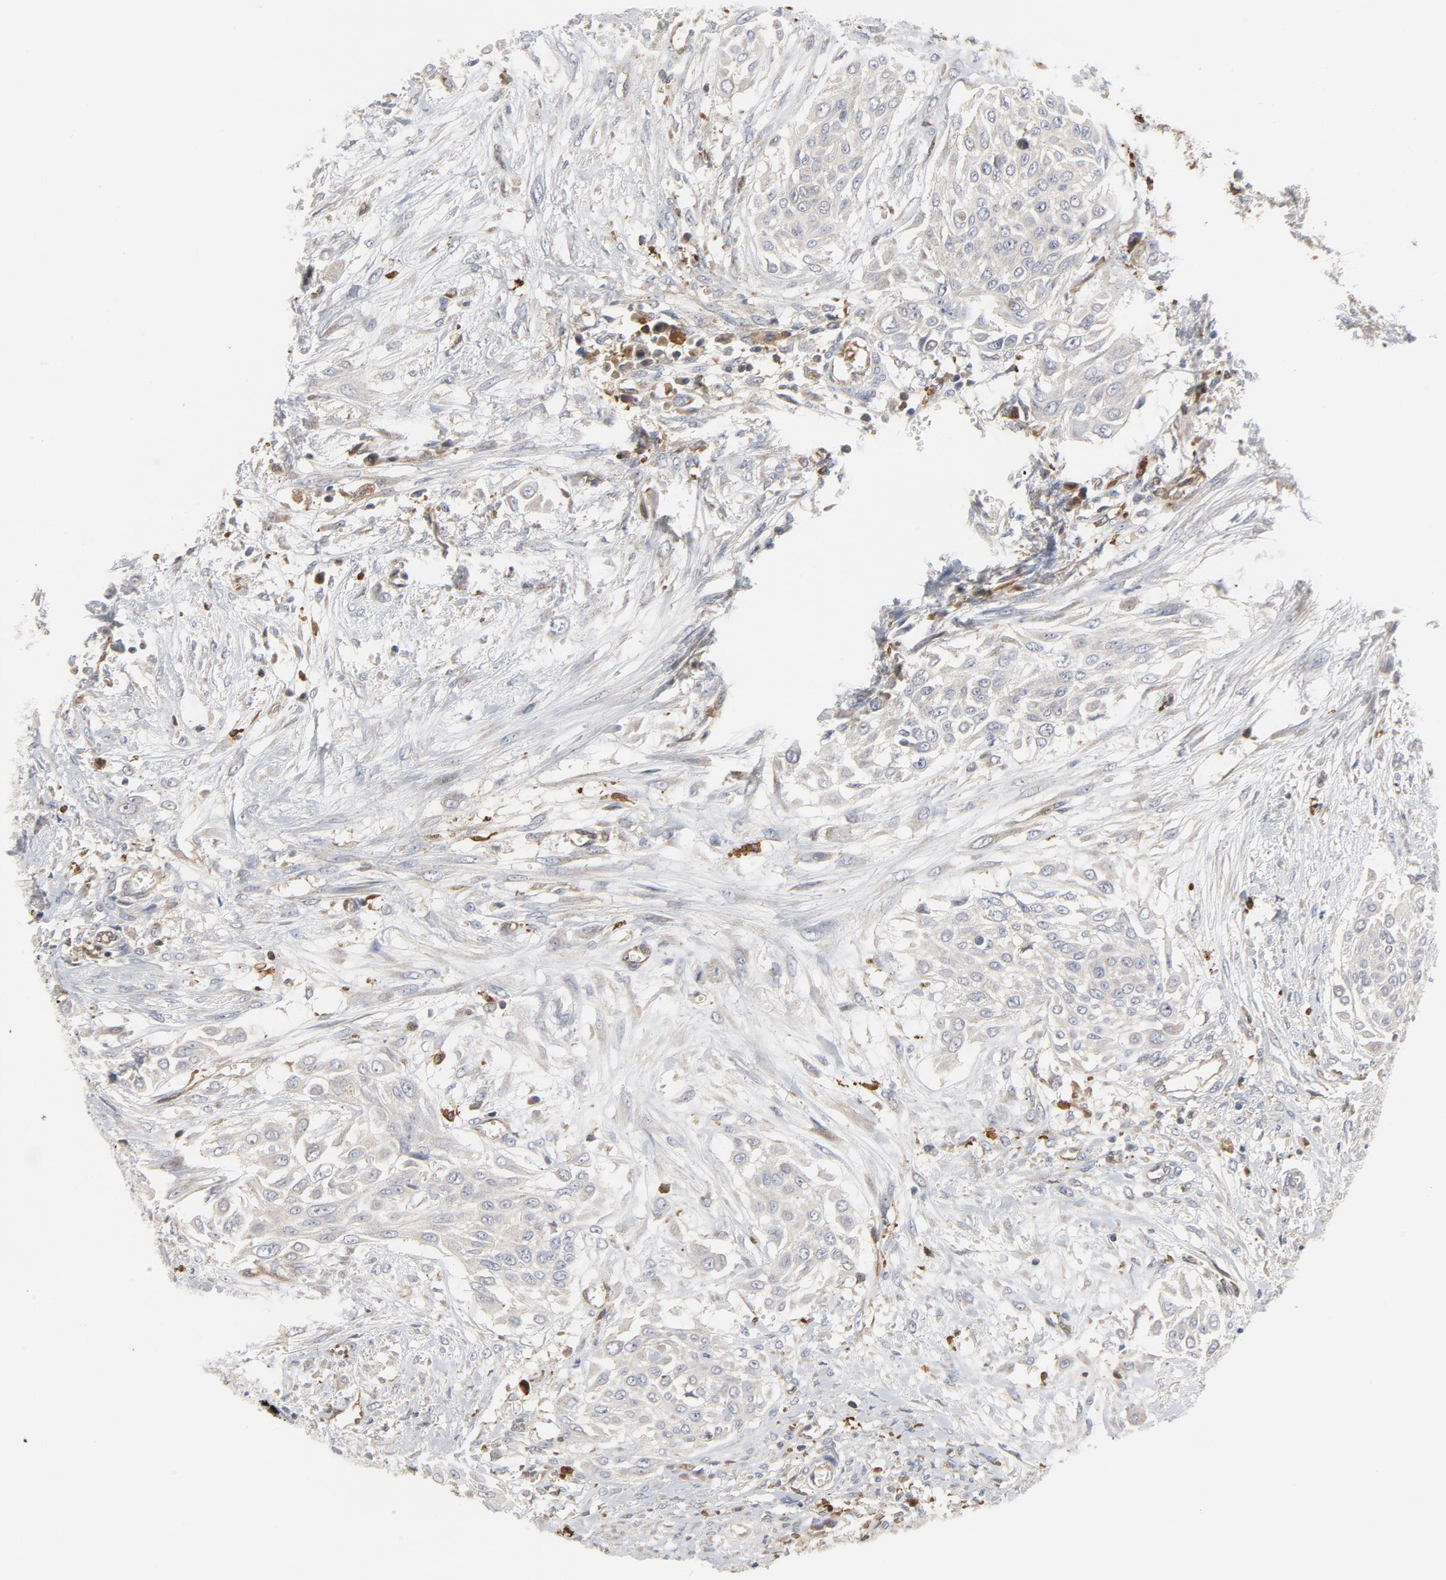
{"staining": {"intensity": "weak", "quantity": ">75%", "location": "cytoplasmic/membranous"}, "tissue": "urothelial cancer", "cell_type": "Tumor cells", "image_type": "cancer", "snomed": [{"axis": "morphology", "description": "Urothelial carcinoma, High grade"}, {"axis": "topography", "description": "Urinary bladder"}], "caption": "A brown stain shows weak cytoplasmic/membranous staining of a protein in human high-grade urothelial carcinoma tumor cells.", "gene": "RAPGEF4", "patient": {"sex": "male", "age": 57}}